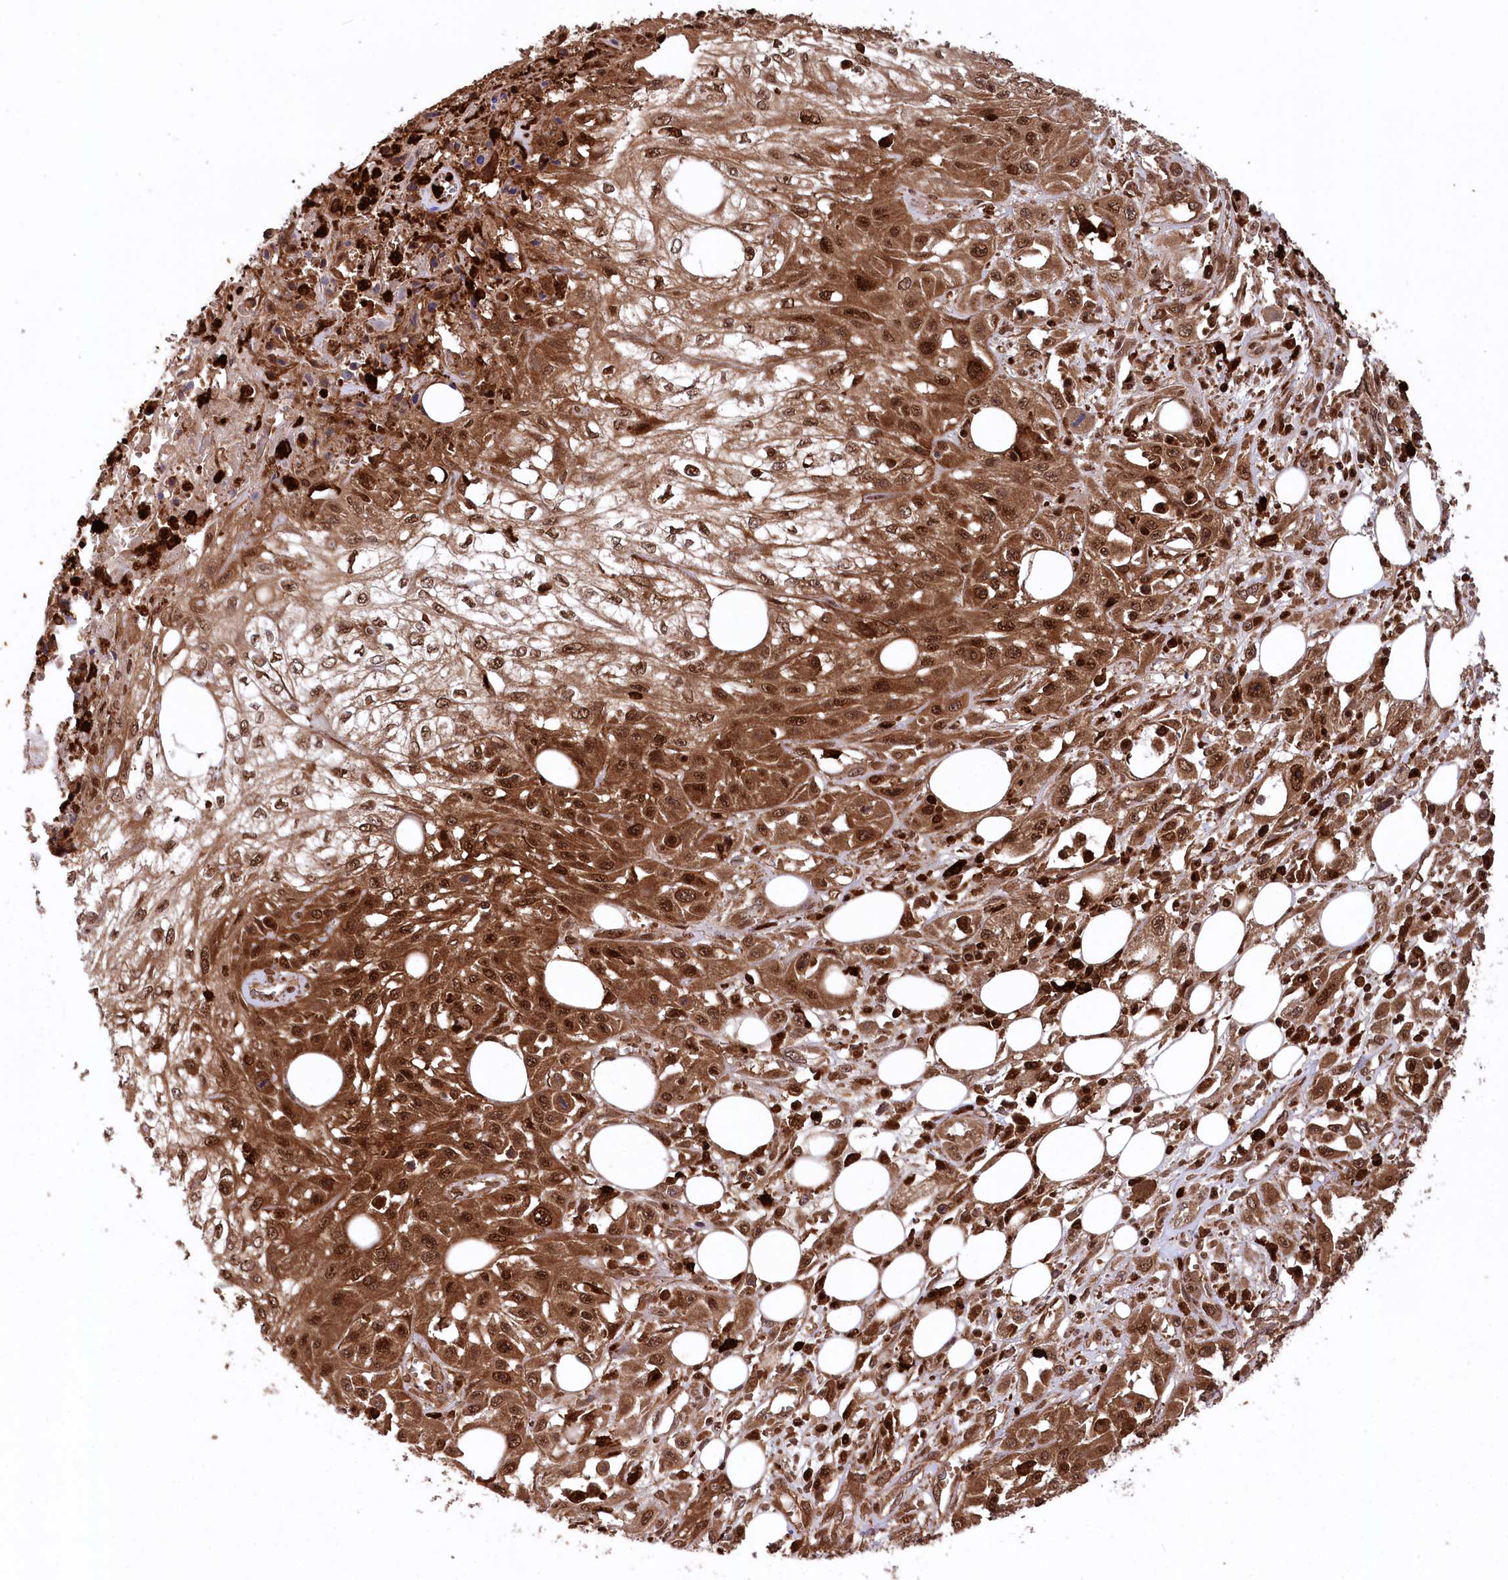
{"staining": {"intensity": "strong", "quantity": ">75%", "location": "cytoplasmic/membranous,nuclear"}, "tissue": "skin cancer", "cell_type": "Tumor cells", "image_type": "cancer", "snomed": [{"axis": "morphology", "description": "Squamous cell carcinoma, NOS"}, {"axis": "morphology", "description": "Squamous cell carcinoma, metastatic, NOS"}, {"axis": "topography", "description": "Skin"}, {"axis": "topography", "description": "Lymph node"}], "caption": "Brown immunohistochemical staining in human squamous cell carcinoma (skin) shows strong cytoplasmic/membranous and nuclear expression in approximately >75% of tumor cells. The protein is stained brown, and the nuclei are stained in blue (DAB (3,3'-diaminobenzidine) IHC with brightfield microscopy, high magnification).", "gene": "LSG1", "patient": {"sex": "male", "age": 75}}